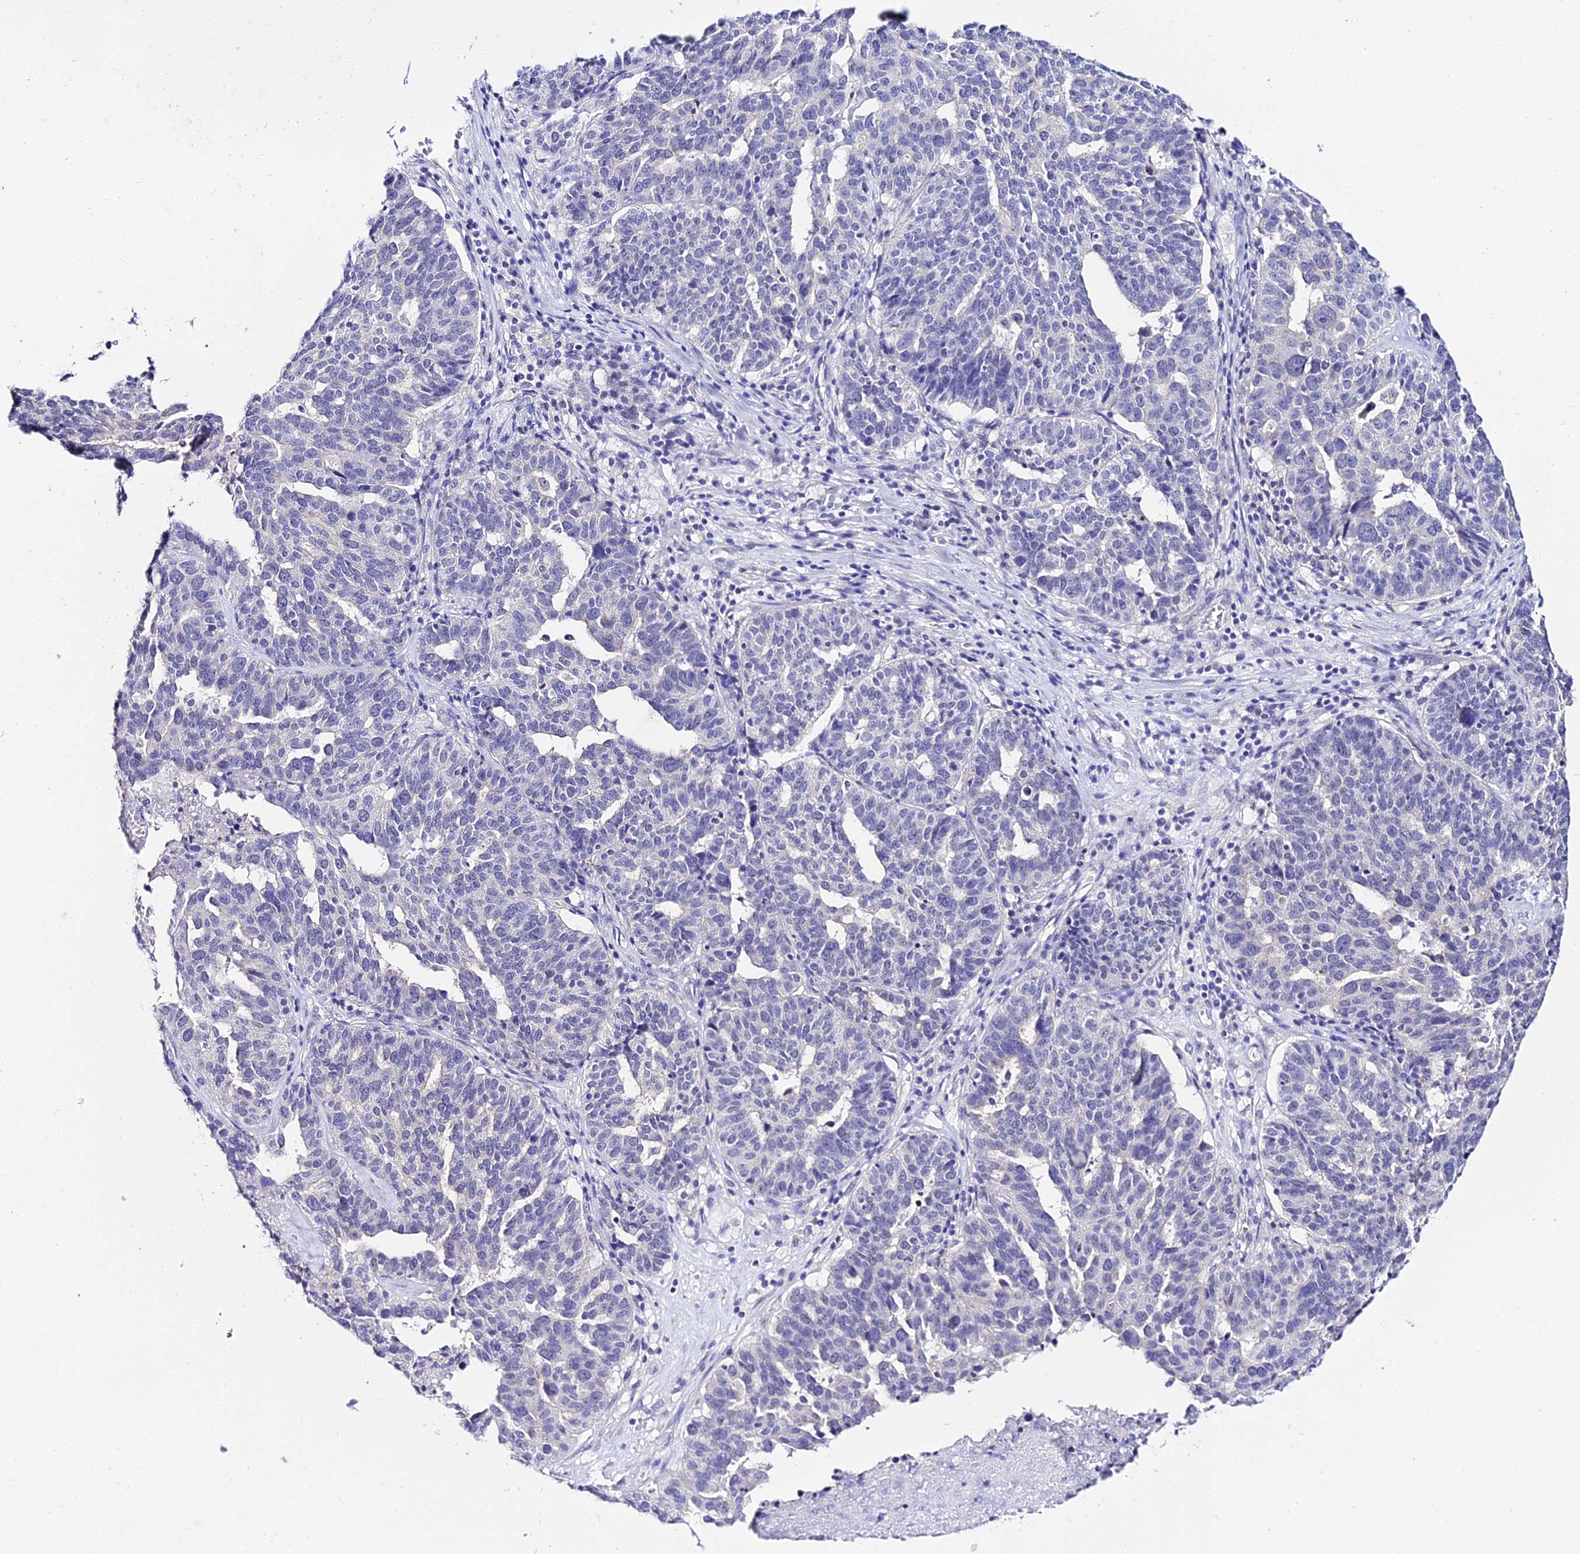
{"staining": {"intensity": "negative", "quantity": "none", "location": "none"}, "tissue": "ovarian cancer", "cell_type": "Tumor cells", "image_type": "cancer", "snomed": [{"axis": "morphology", "description": "Cystadenocarcinoma, serous, NOS"}, {"axis": "topography", "description": "Ovary"}], "caption": "The photomicrograph displays no staining of tumor cells in ovarian serous cystadenocarcinoma. Brightfield microscopy of immunohistochemistry stained with DAB (brown) and hematoxylin (blue), captured at high magnification.", "gene": "ATG16L2", "patient": {"sex": "female", "age": 59}}